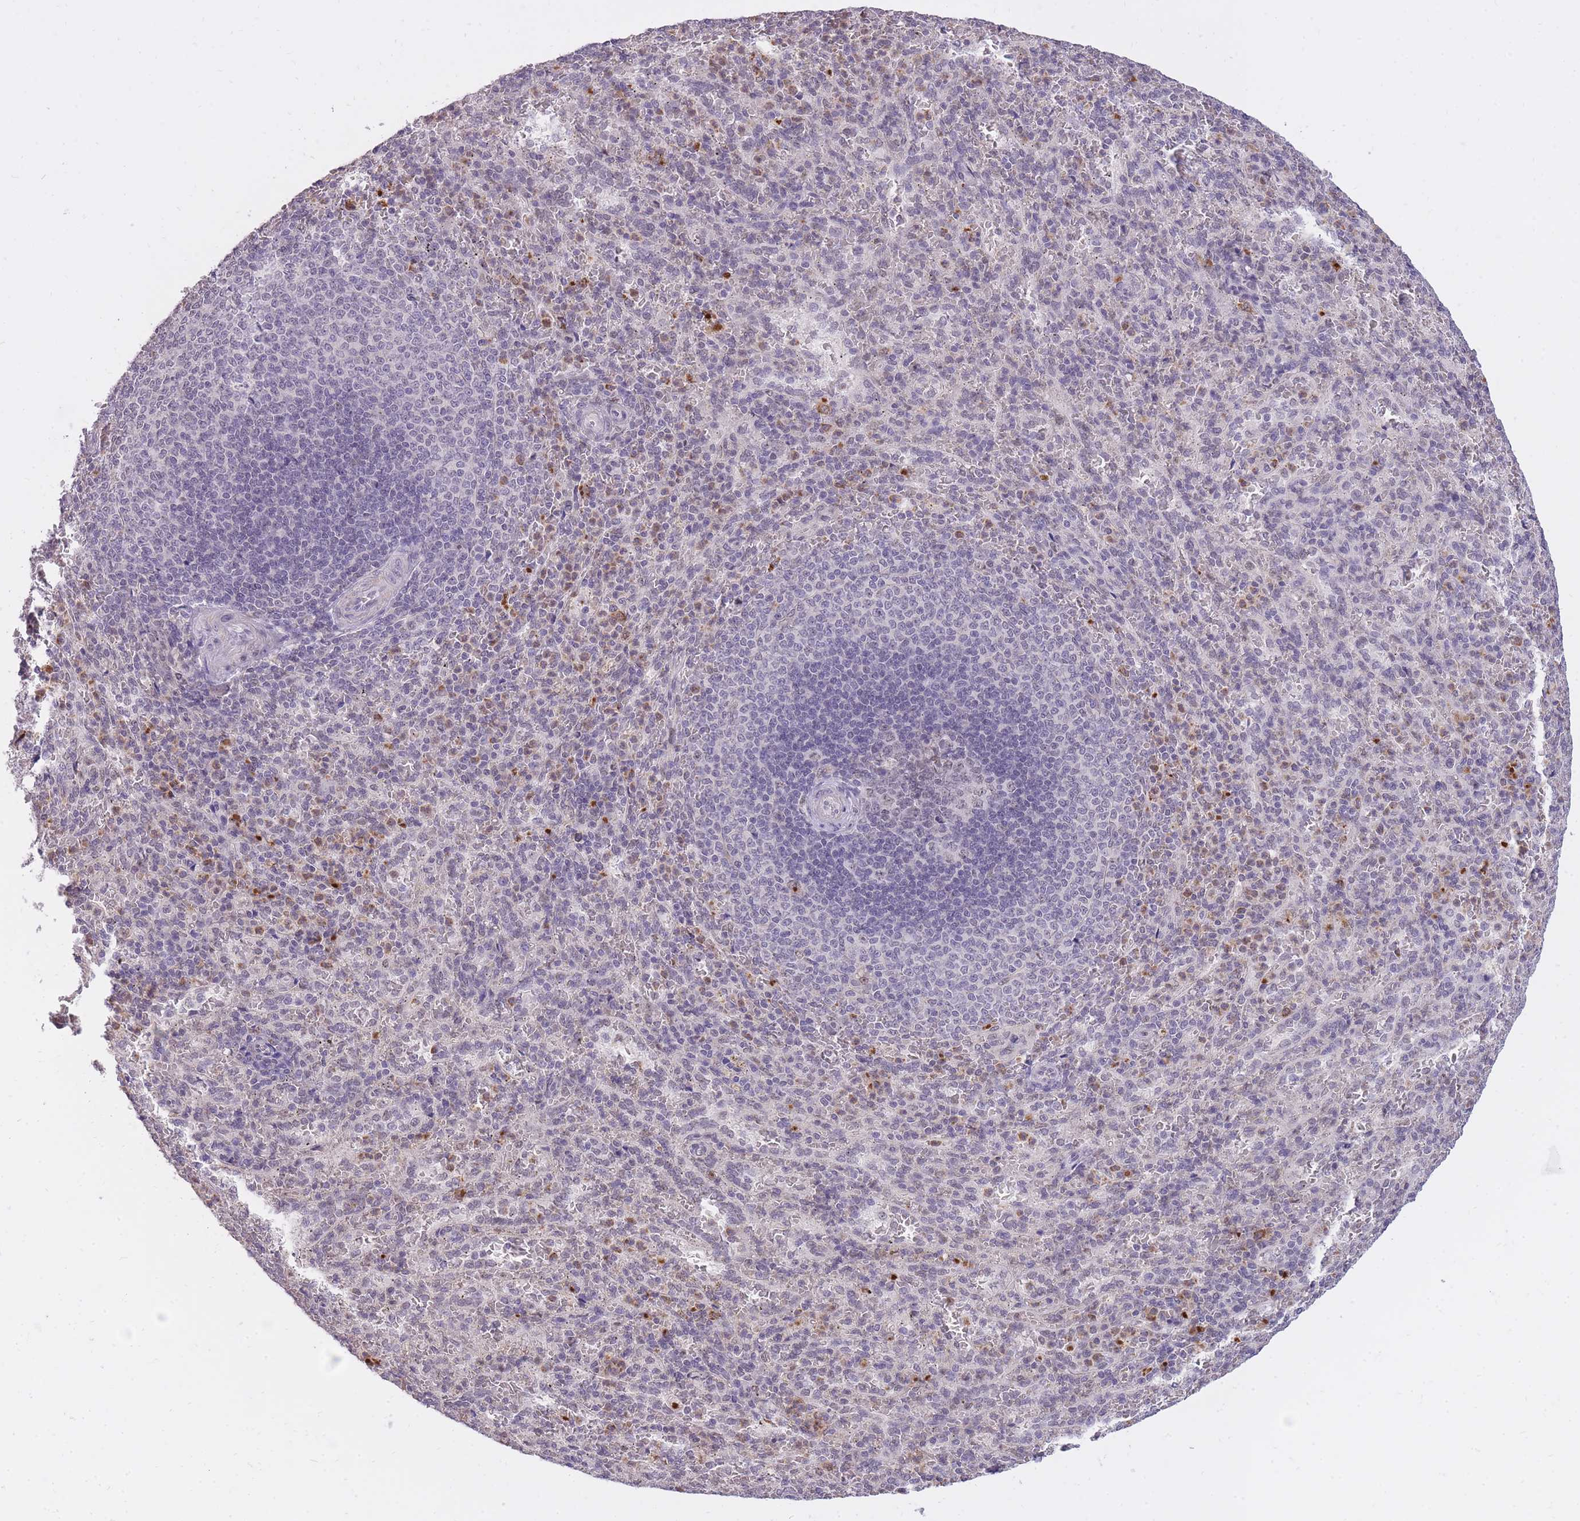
{"staining": {"intensity": "moderate", "quantity": "<25%", "location": "cytoplasmic/membranous,nuclear"}, "tissue": "spleen", "cell_type": "Cells in red pulp", "image_type": "normal", "snomed": [{"axis": "morphology", "description": "Normal tissue, NOS"}, {"axis": "topography", "description": "Spleen"}], "caption": "A brown stain highlights moderate cytoplasmic/membranous,nuclear expression of a protein in cells in red pulp of normal human spleen. Ihc stains the protein in brown and the nuclei are stained blue.", "gene": "TIGD1", "patient": {"sex": "female", "age": 21}}